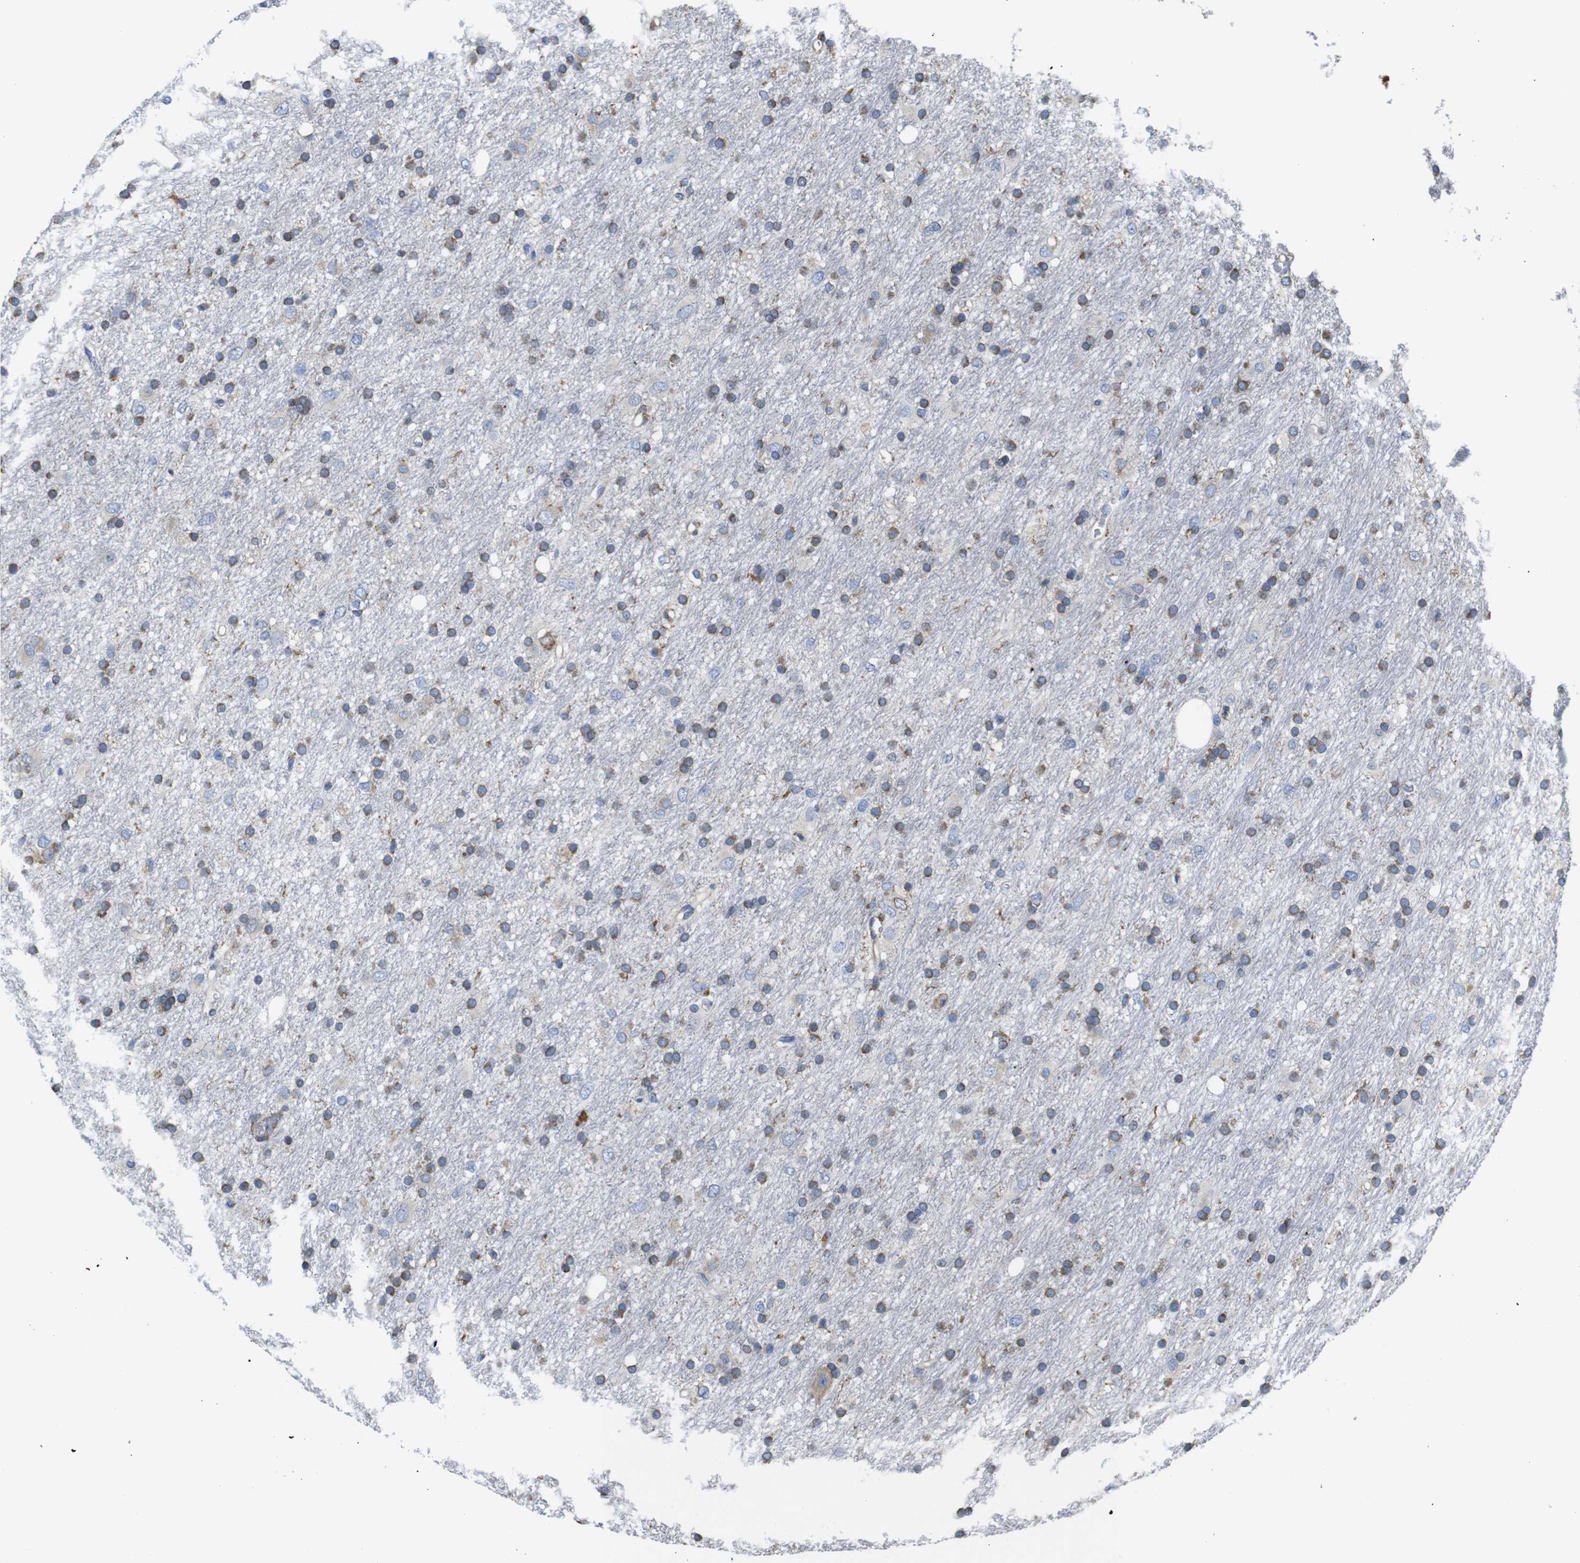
{"staining": {"intensity": "moderate", "quantity": ">75%", "location": "cytoplasmic/membranous"}, "tissue": "glioma", "cell_type": "Tumor cells", "image_type": "cancer", "snomed": [{"axis": "morphology", "description": "Glioma, malignant, Low grade"}, {"axis": "topography", "description": "Brain"}], "caption": "Glioma stained for a protein (brown) demonstrates moderate cytoplasmic/membranous positive positivity in about >75% of tumor cells.", "gene": "PPIB", "patient": {"sex": "male", "age": 77}}